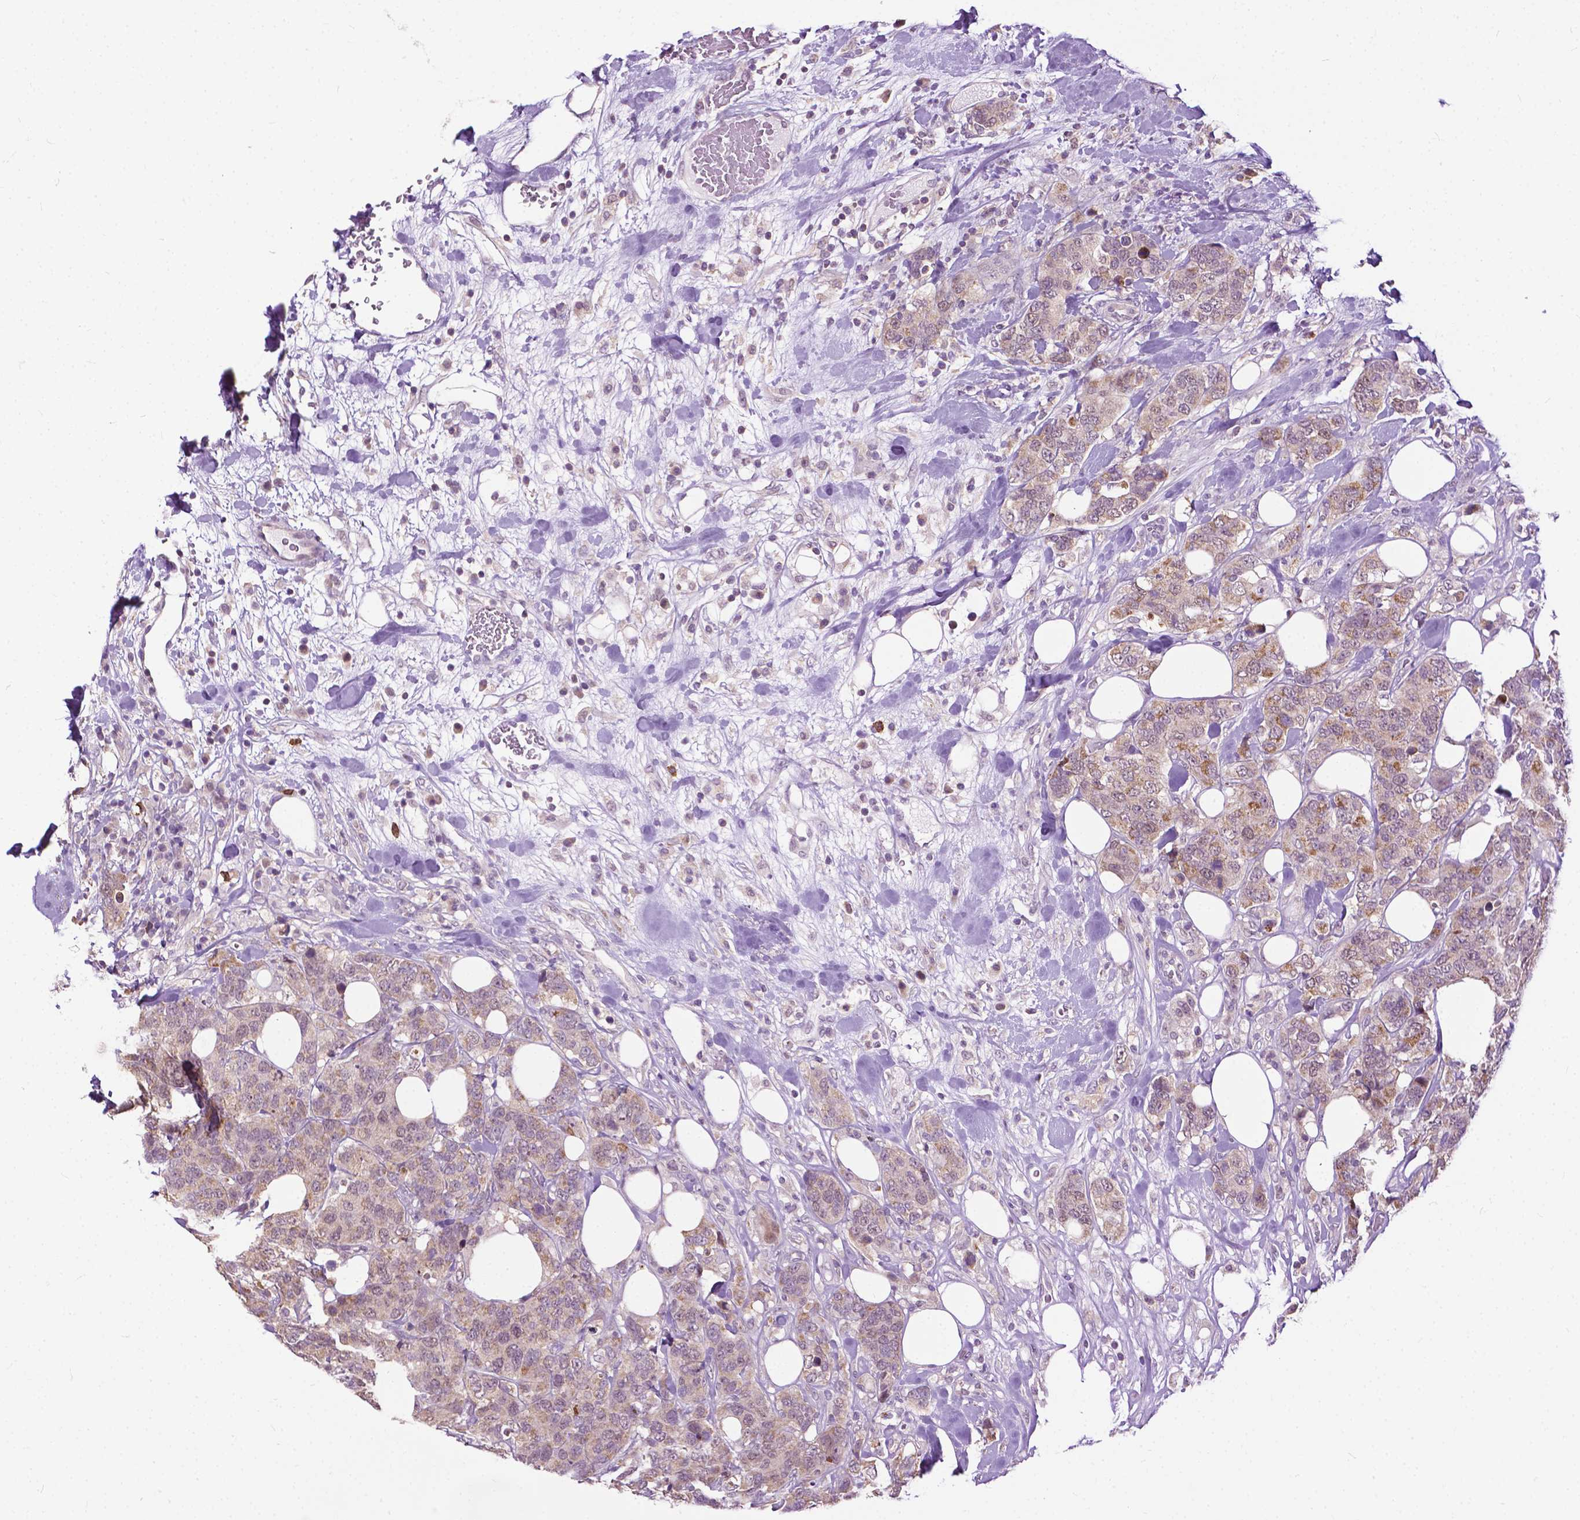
{"staining": {"intensity": "weak", "quantity": "25%-75%", "location": "cytoplasmic/membranous"}, "tissue": "breast cancer", "cell_type": "Tumor cells", "image_type": "cancer", "snomed": [{"axis": "morphology", "description": "Lobular carcinoma"}, {"axis": "topography", "description": "Breast"}], "caption": "A histopathology image showing weak cytoplasmic/membranous expression in about 25%-75% of tumor cells in breast cancer, as visualized by brown immunohistochemical staining.", "gene": "TTC9B", "patient": {"sex": "female", "age": 59}}